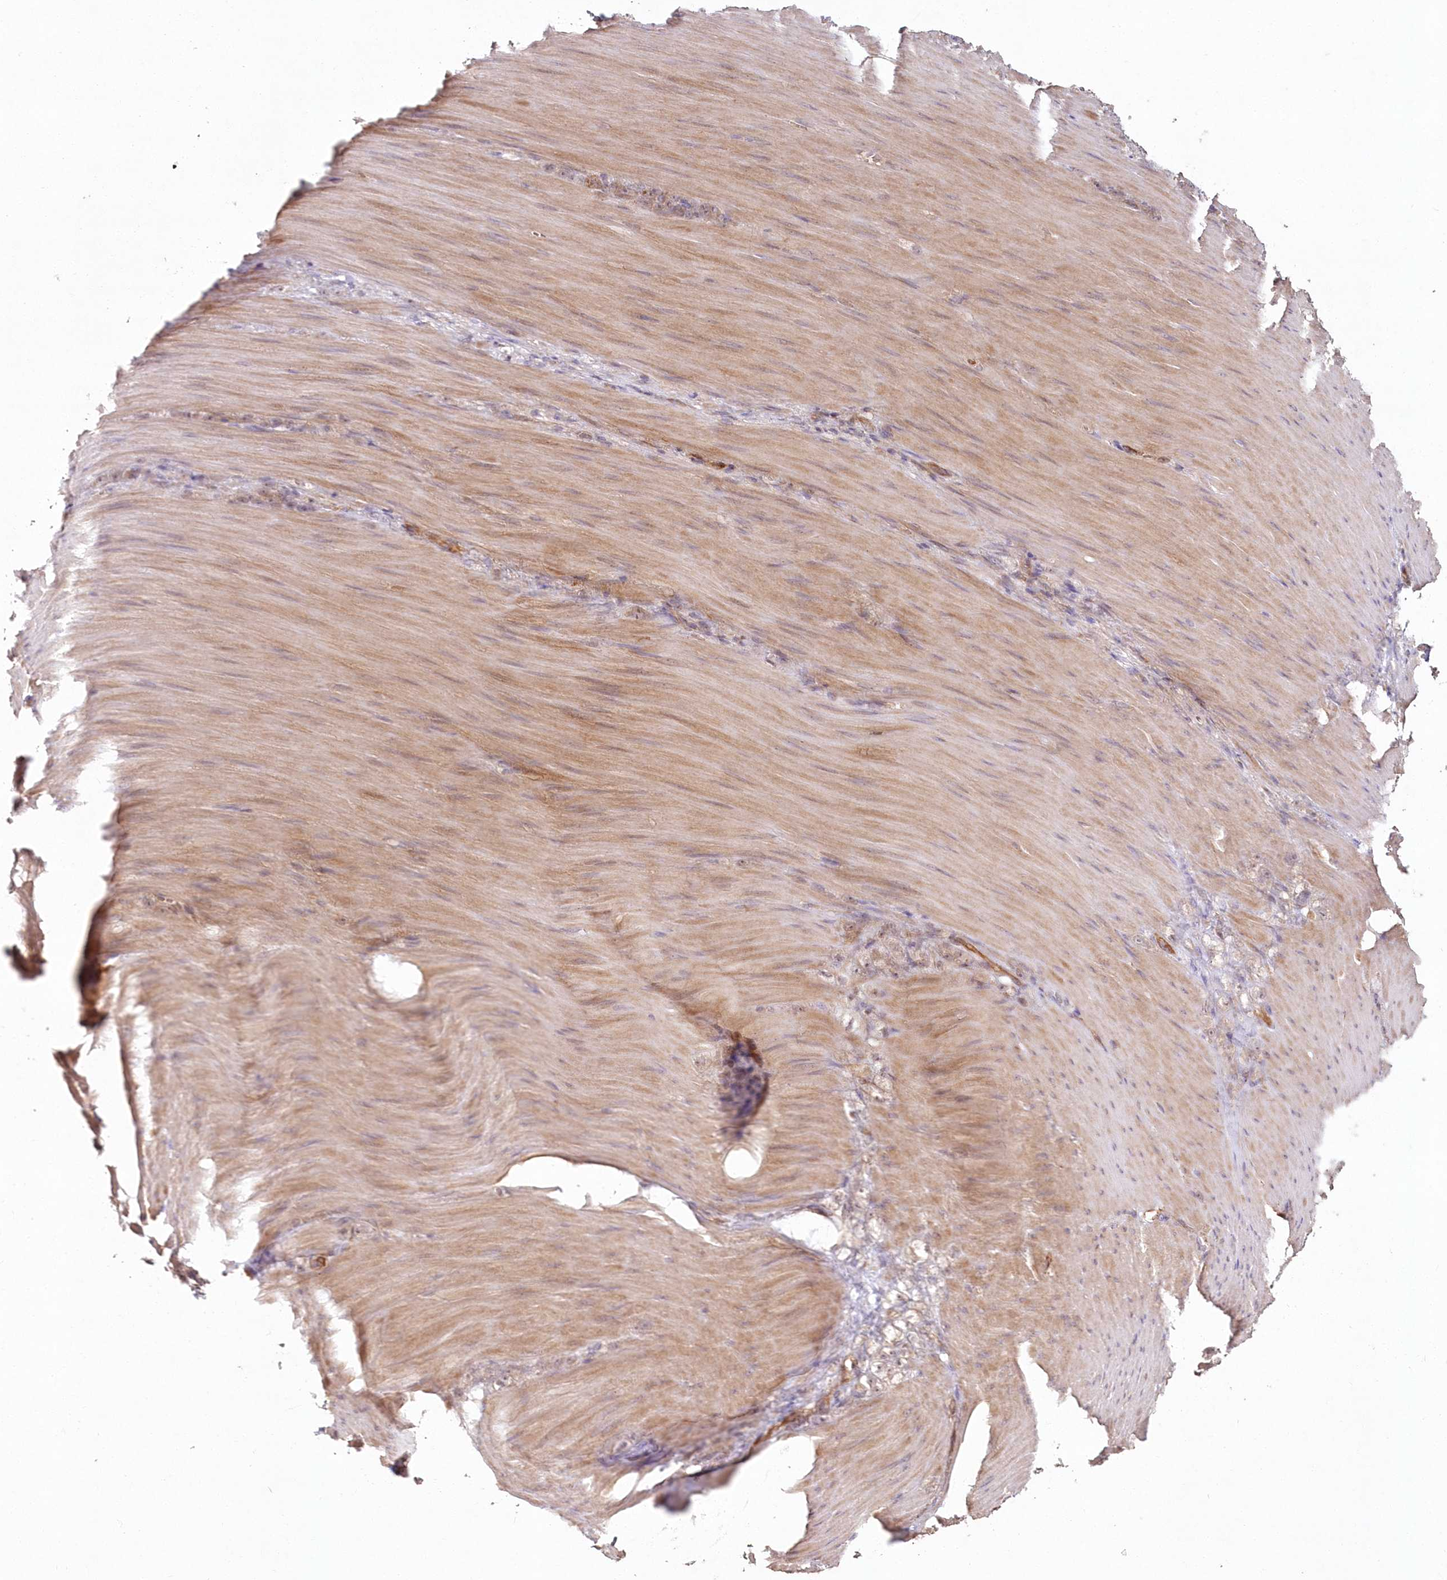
{"staining": {"intensity": "weak", "quantity": "<25%", "location": "cytoplasmic/membranous"}, "tissue": "stomach cancer", "cell_type": "Tumor cells", "image_type": "cancer", "snomed": [{"axis": "morphology", "description": "Normal tissue, NOS"}, {"axis": "morphology", "description": "Adenocarcinoma, NOS"}, {"axis": "topography", "description": "Stomach"}], "caption": "An IHC photomicrograph of stomach cancer (adenocarcinoma) is shown. There is no staining in tumor cells of stomach cancer (adenocarcinoma). (Brightfield microscopy of DAB IHC at high magnification).", "gene": "HYCC2", "patient": {"sex": "male", "age": 82}}